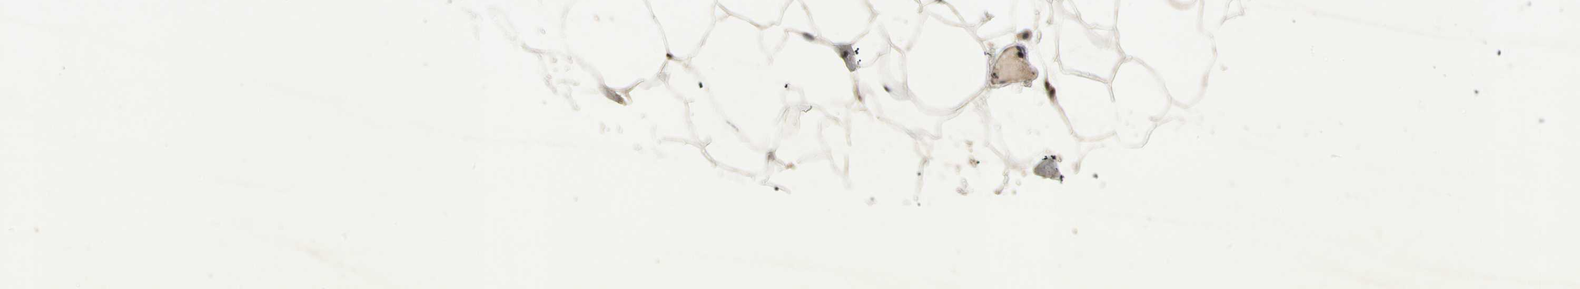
{"staining": {"intensity": "strong", "quantity": ">75%", "location": "nuclear"}, "tissue": "adipose tissue", "cell_type": "Adipocytes", "image_type": "normal", "snomed": [{"axis": "morphology", "description": "Normal tissue, NOS"}, {"axis": "topography", "description": "Breast"}, {"axis": "topography", "description": "Adipose tissue"}], "caption": "Unremarkable adipose tissue exhibits strong nuclear expression in about >75% of adipocytes.", "gene": "TBX2", "patient": {"sex": "female", "age": 25}}